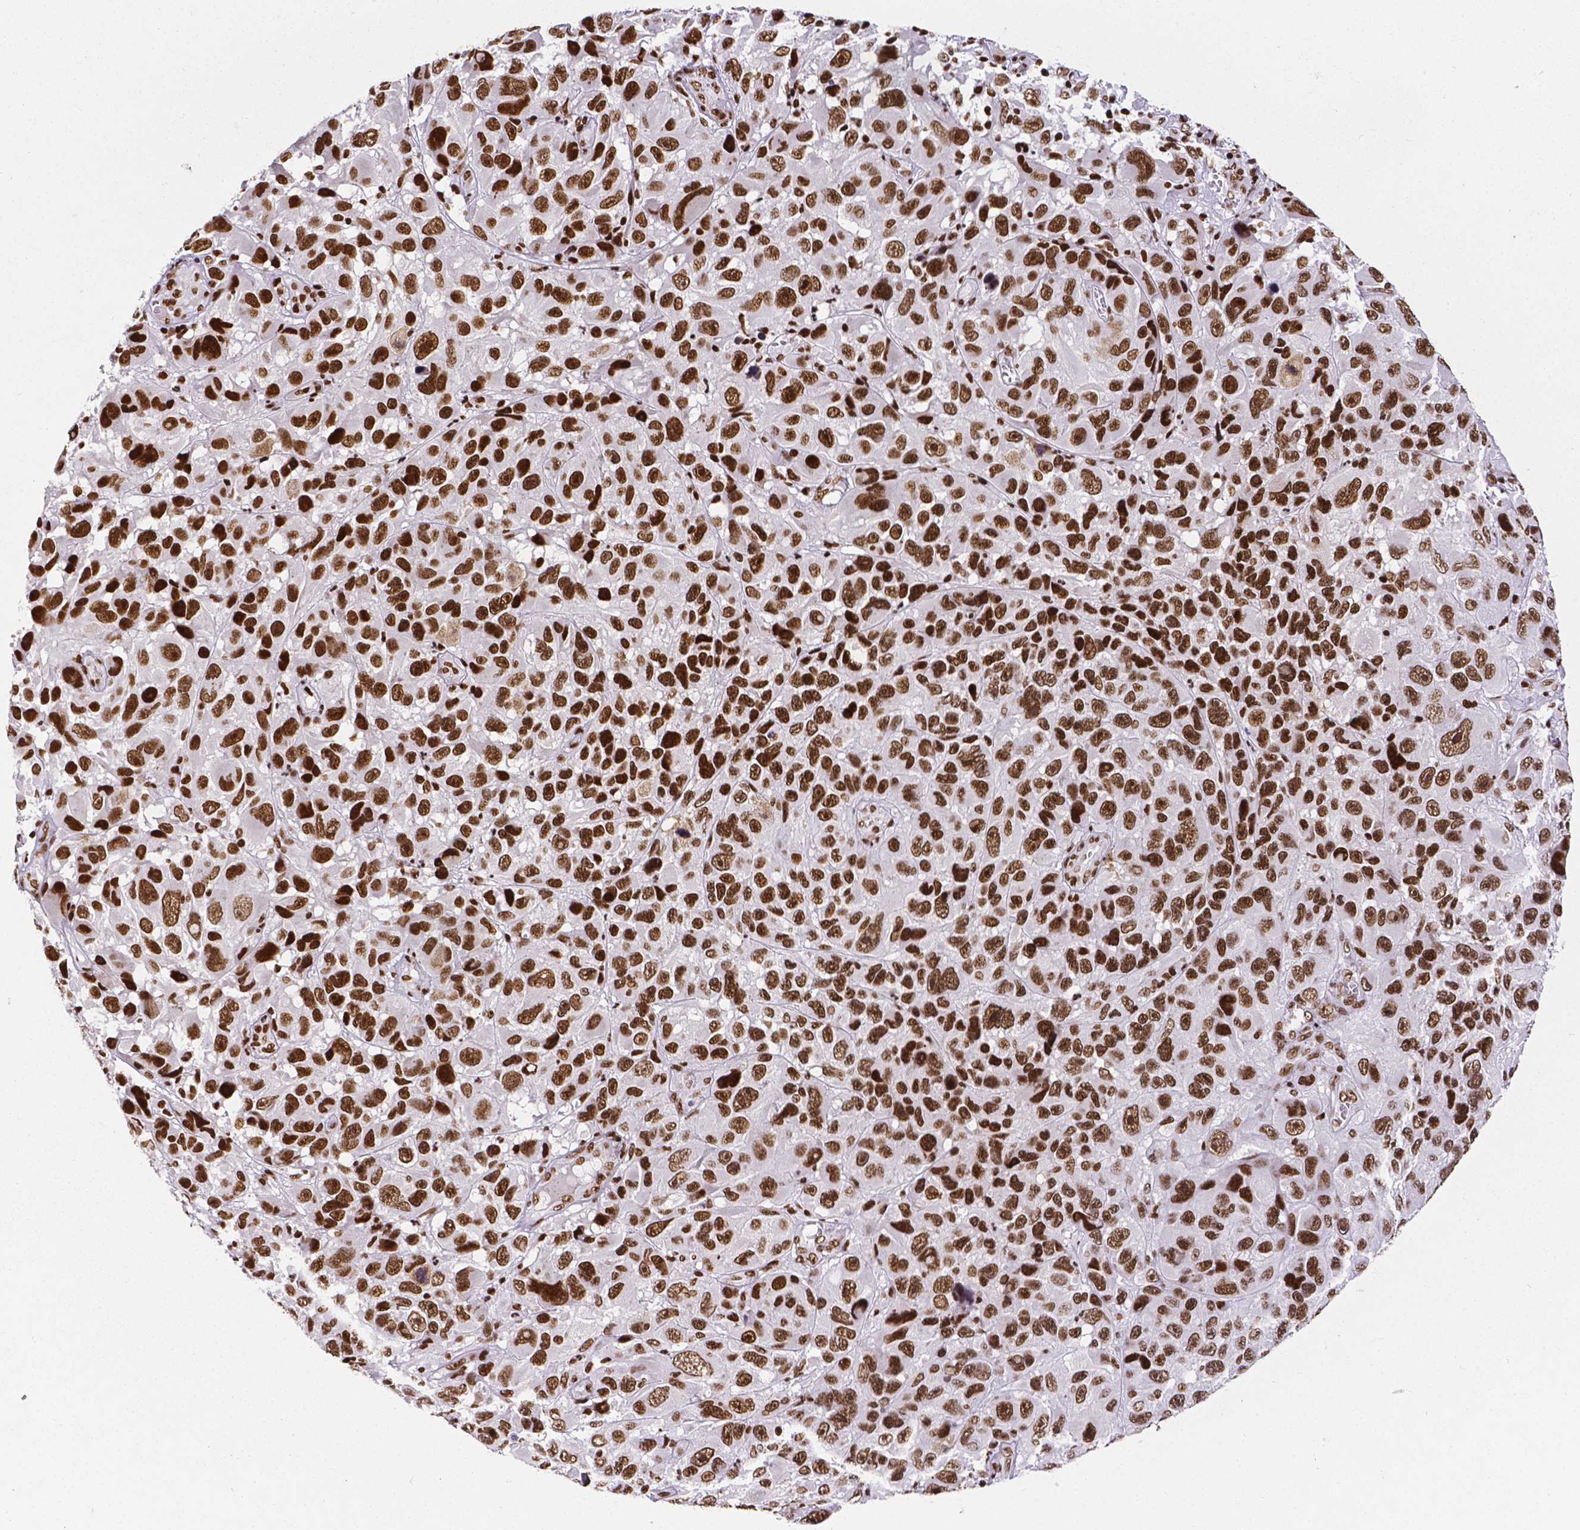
{"staining": {"intensity": "strong", "quantity": ">75%", "location": "nuclear"}, "tissue": "melanoma", "cell_type": "Tumor cells", "image_type": "cancer", "snomed": [{"axis": "morphology", "description": "Malignant melanoma, NOS"}, {"axis": "topography", "description": "Skin"}], "caption": "A histopathology image of human melanoma stained for a protein demonstrates strong nuclear brown staining in tumor cells. The protein of interest is shown in brown color, while the nuclei are stained blue.", "gene": "CTCF", "patient": {"sex": "male", "age": 53}}